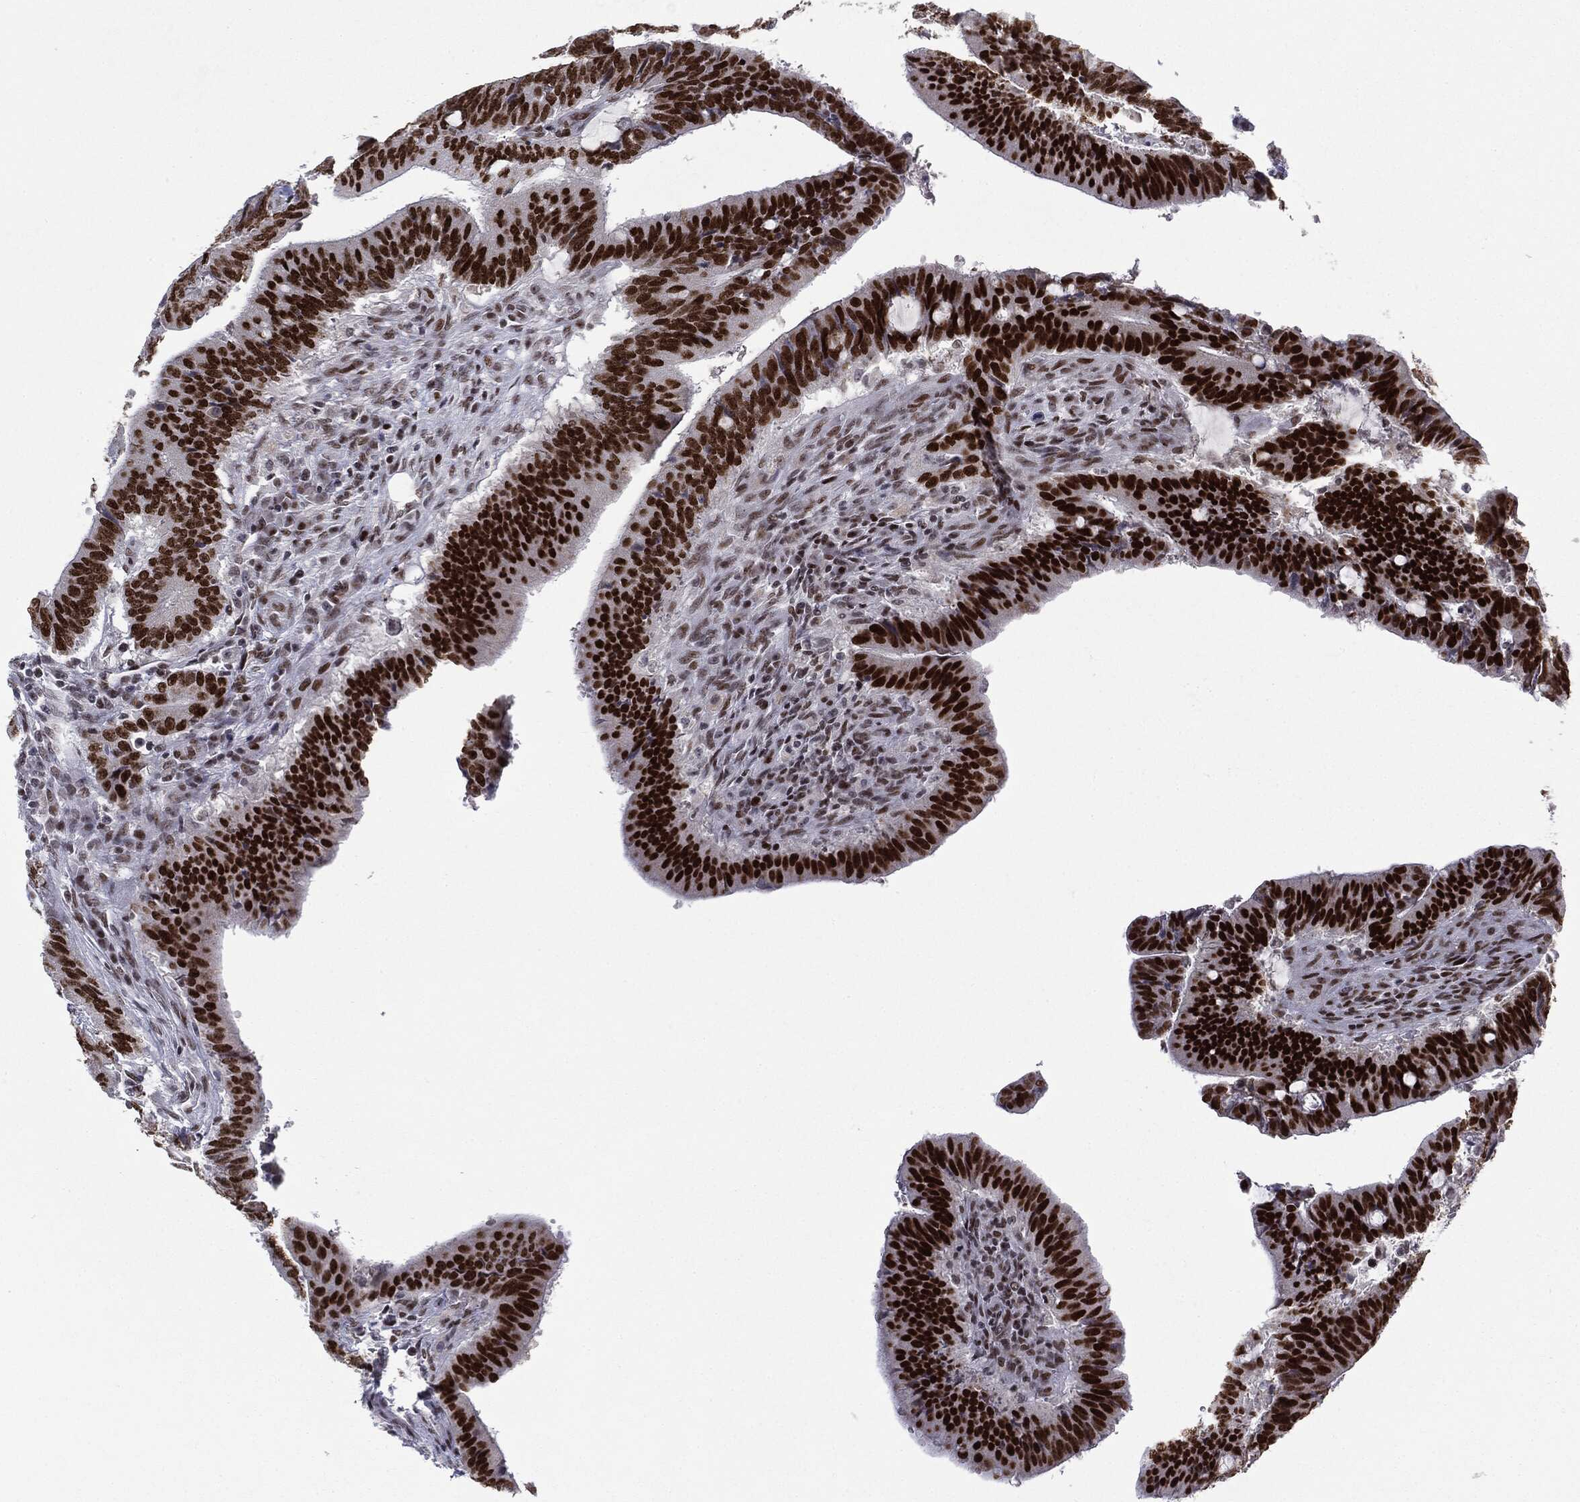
{"staining": {"intensity": "strong", "quantity": ">75%", "location": "nuclear"}, "tissue": "colorectal cancer", "cell_type": "Tumor cells", "image_type": "cancer", "snomed": [{"axis": "morphology", "description": "Adenocarcinoma, NOS"}, {"axis": "topography", "description": "Colon"}], "caption": "Colorectal cancer stained with a brown dye reveals strong nuclear positive positivity in about >75% of tumor cells.", "gene": "MDC1", "patient": {"sex": "female", "age": 43}}